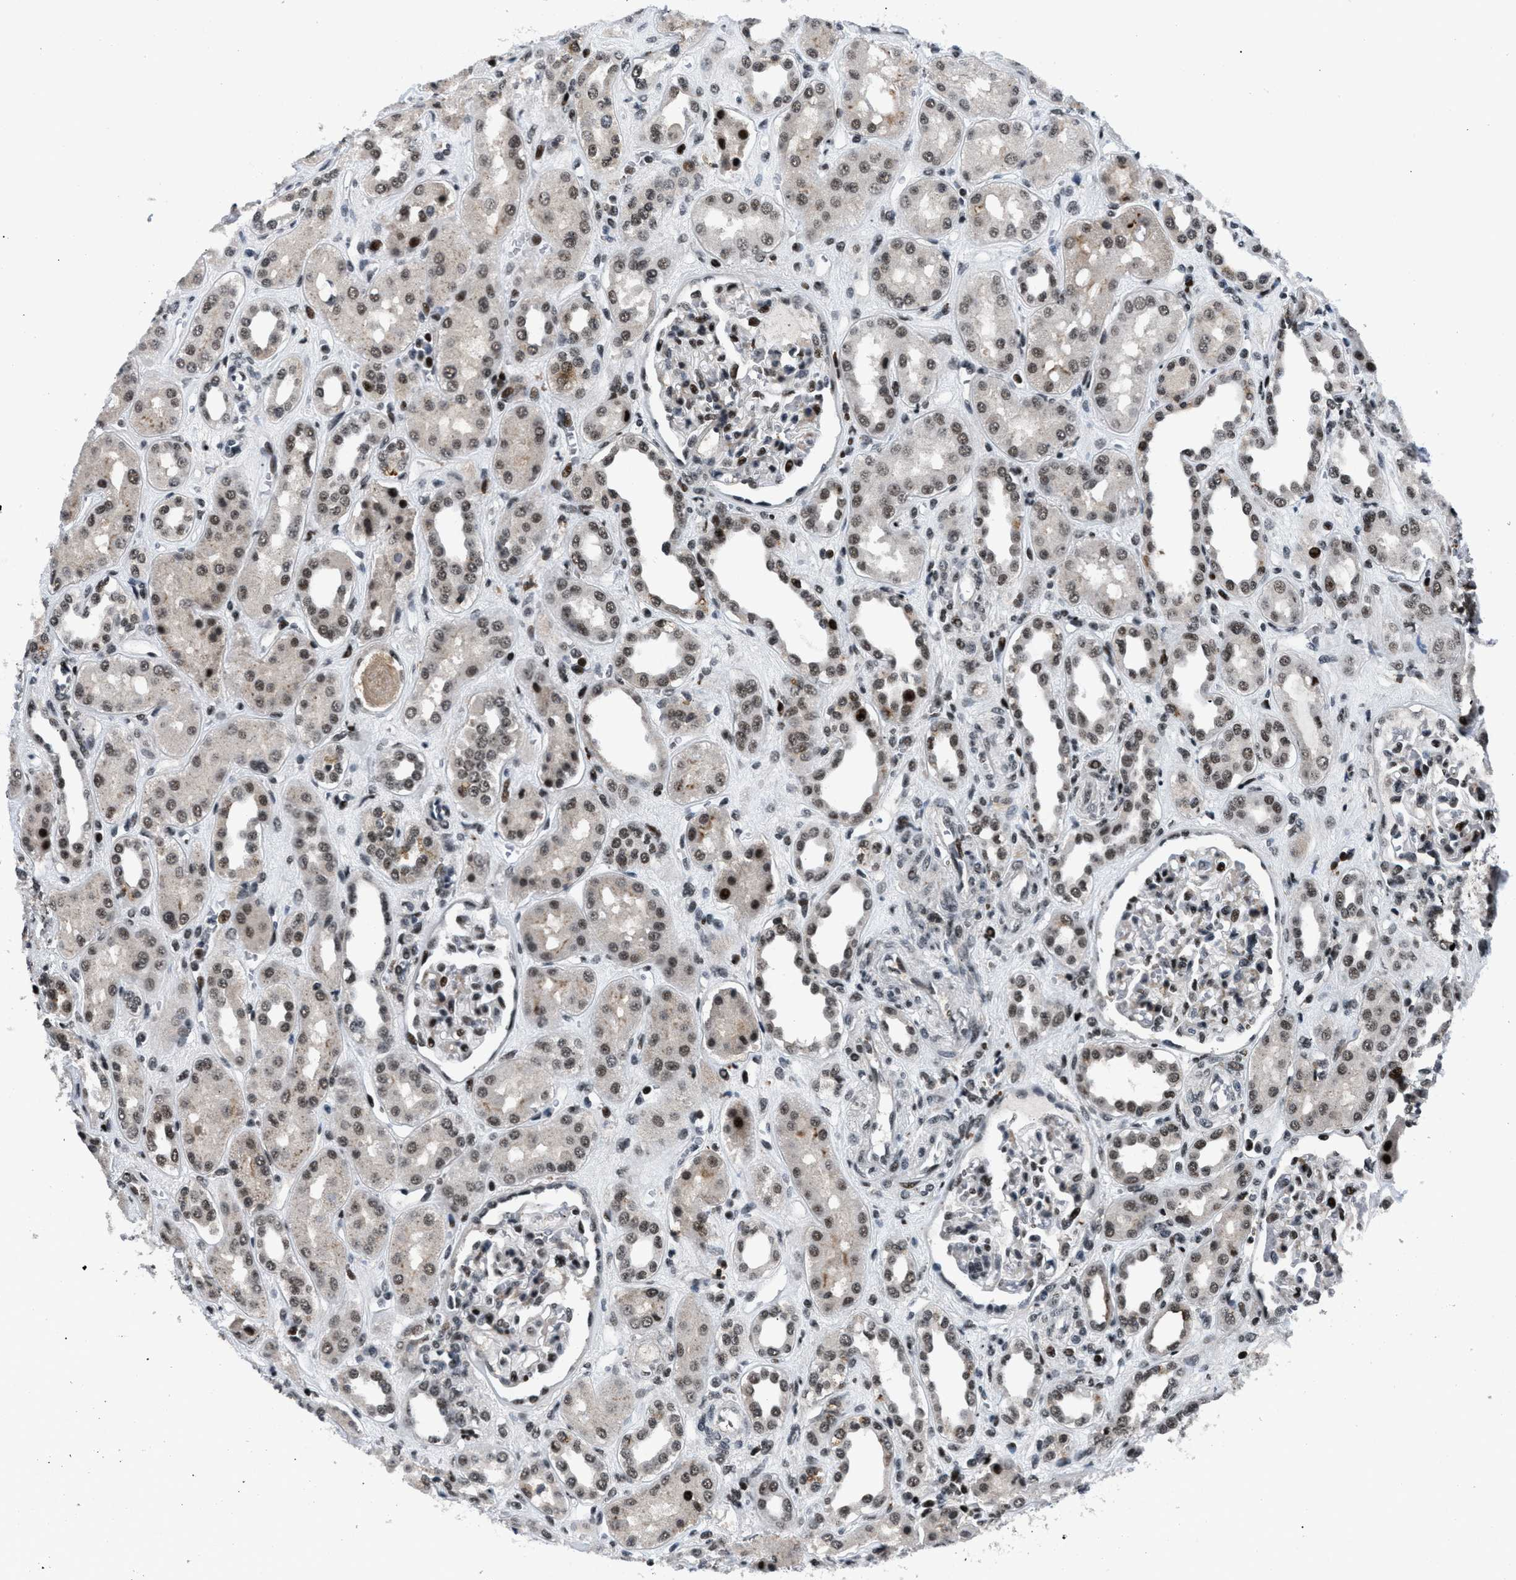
{"staining": {"intensity": "strong", "quantity": ">75%", "location": "nuclear"}, "tissue": "kidney", "cell_type": "Cells in glomeruli", "image_type": "normal", "snomed": [{"axis": "morphology", "description": "Normal tissue, NOS"}, {"axis": "topography", "description": "Kidney"}], "caption": "High-power microscopy captured an immunohistochemistry image of normal kidney, revealing strong nuclear positivity in about >75% of cells in glomeruli. The protein of interest is stained brown, and the nuclei are stained in blue (DAB (3,3'-diaminobenzidine) IHC with brightfield microscopy, high magnification).", "gene": "SMARCB1", "patient": {"sex": "male", "age": 59}}